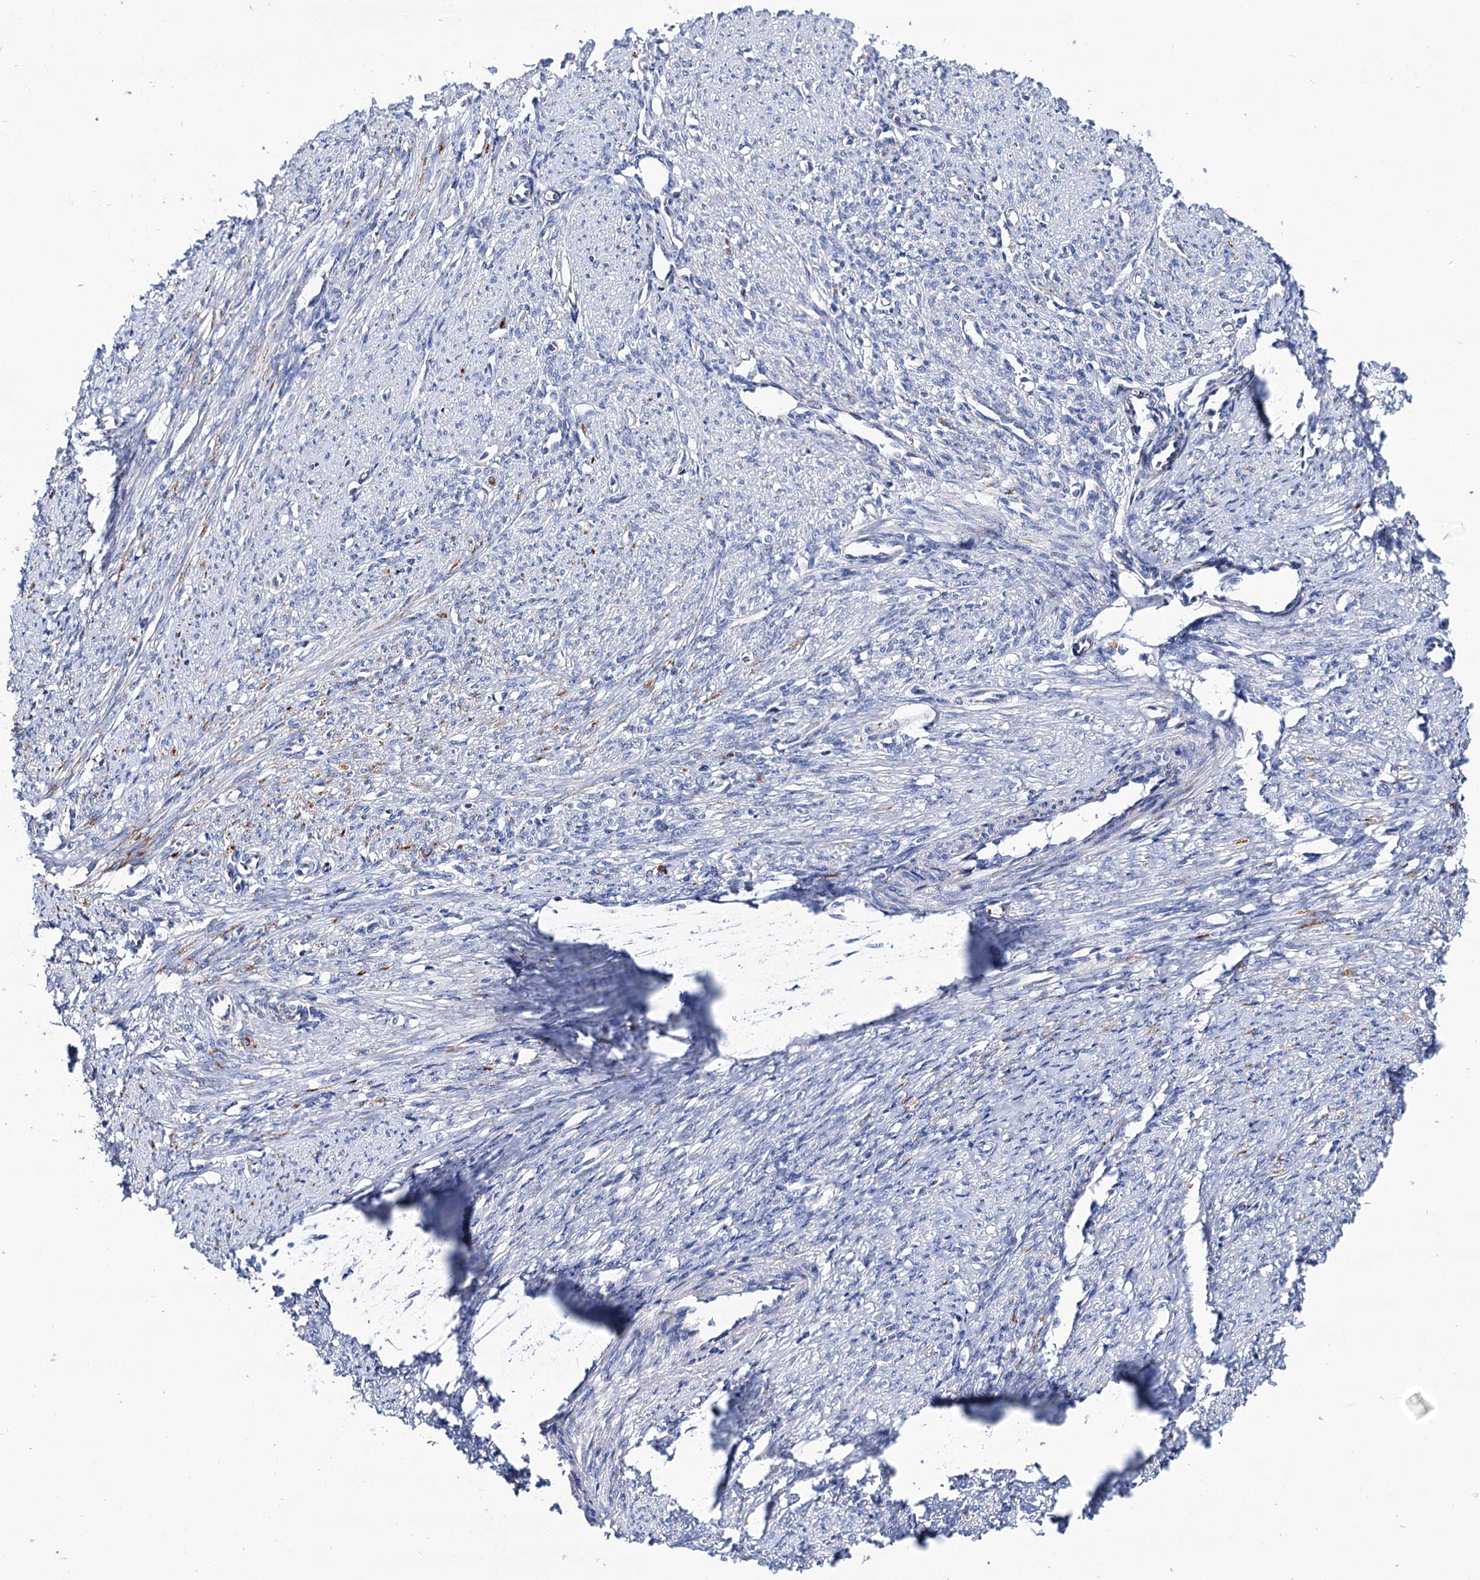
{"staining": {"intensity": "negative", "quantity": "none", "location": "none"}, "tissue": "smooth muscle", "cell_type": "Smooth muscle cells", "image_type": "normal", "snomed": [{"axis": "morphology", "description": "Normal tissue, NOS"}, {"axis": "topography", "description": "Smooth muscle"}, {"axis": "topography", "description": "Uterus"}], "caption": "IHC histopathology image of unremarkable smooth muscle: smooth muscle stained with DAB reveals no significant protein staining in smooth muscle cells.", "gene": "UBASH3B", "patient": {"sex": "female", "age": 59}}